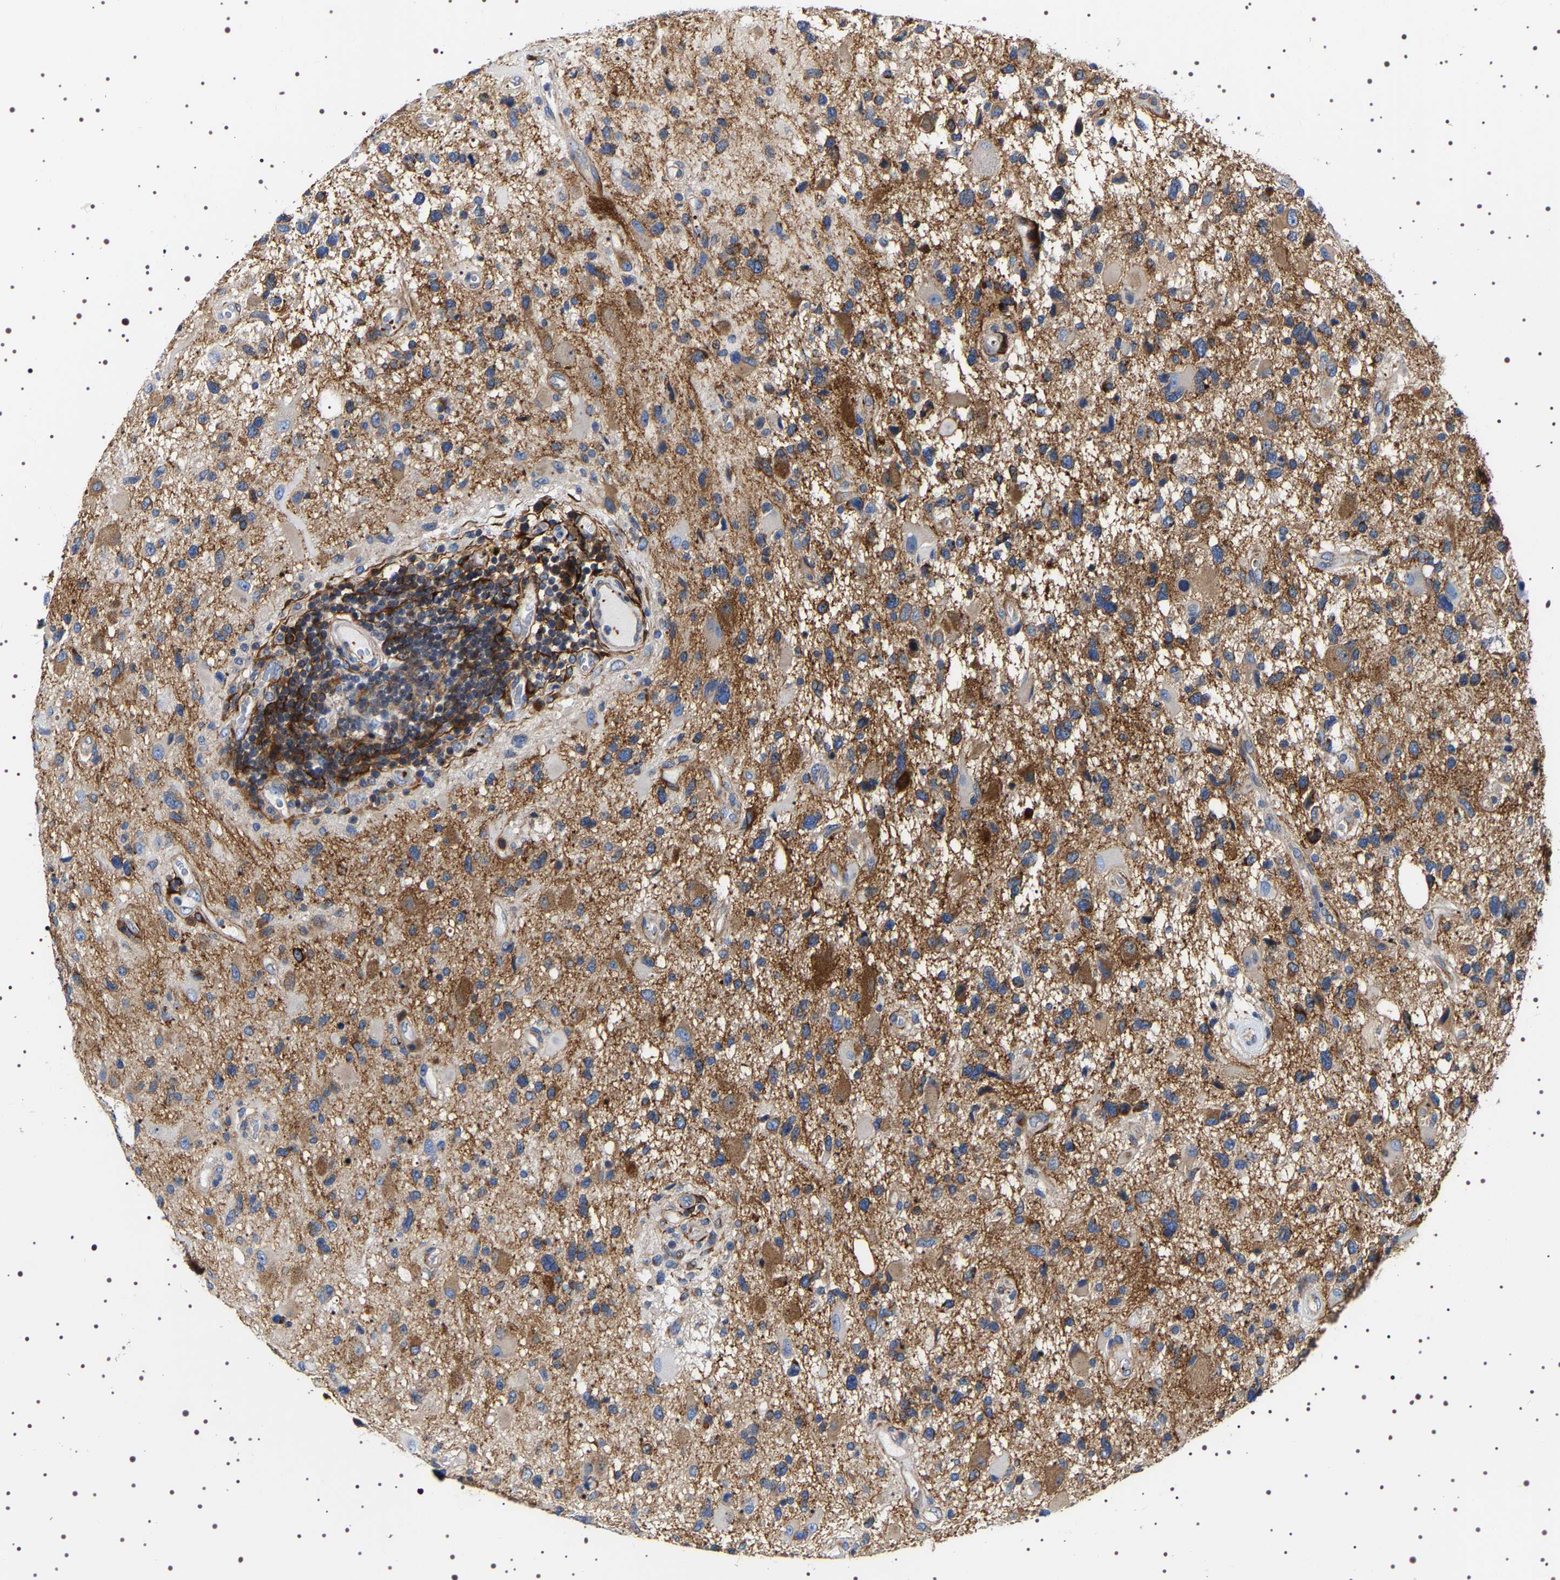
{"staining": {"intensity": "moderate", "quantity": ">75%", "location": "cytoplasmic/membranous"}, "tissue": "glioma", "cell_type": "Tumor cells", "image_type": "cancer", "snomed": [{"axis": "morphology", "description": "Glioma, malignant, High grade"}, {"axis": "topography", "description": "Brain"}], "caption": "Malignant glioma (high-grade) stained with immunohistochemistry (IHC) shows moderate cytoplasmic/membranous staining in about >75% of tumor cells. Ihc stains the protein in brown and the nuclei are stained blue.", "gene": "SQLE", "patient": {"sex": "male", "age": 33}}